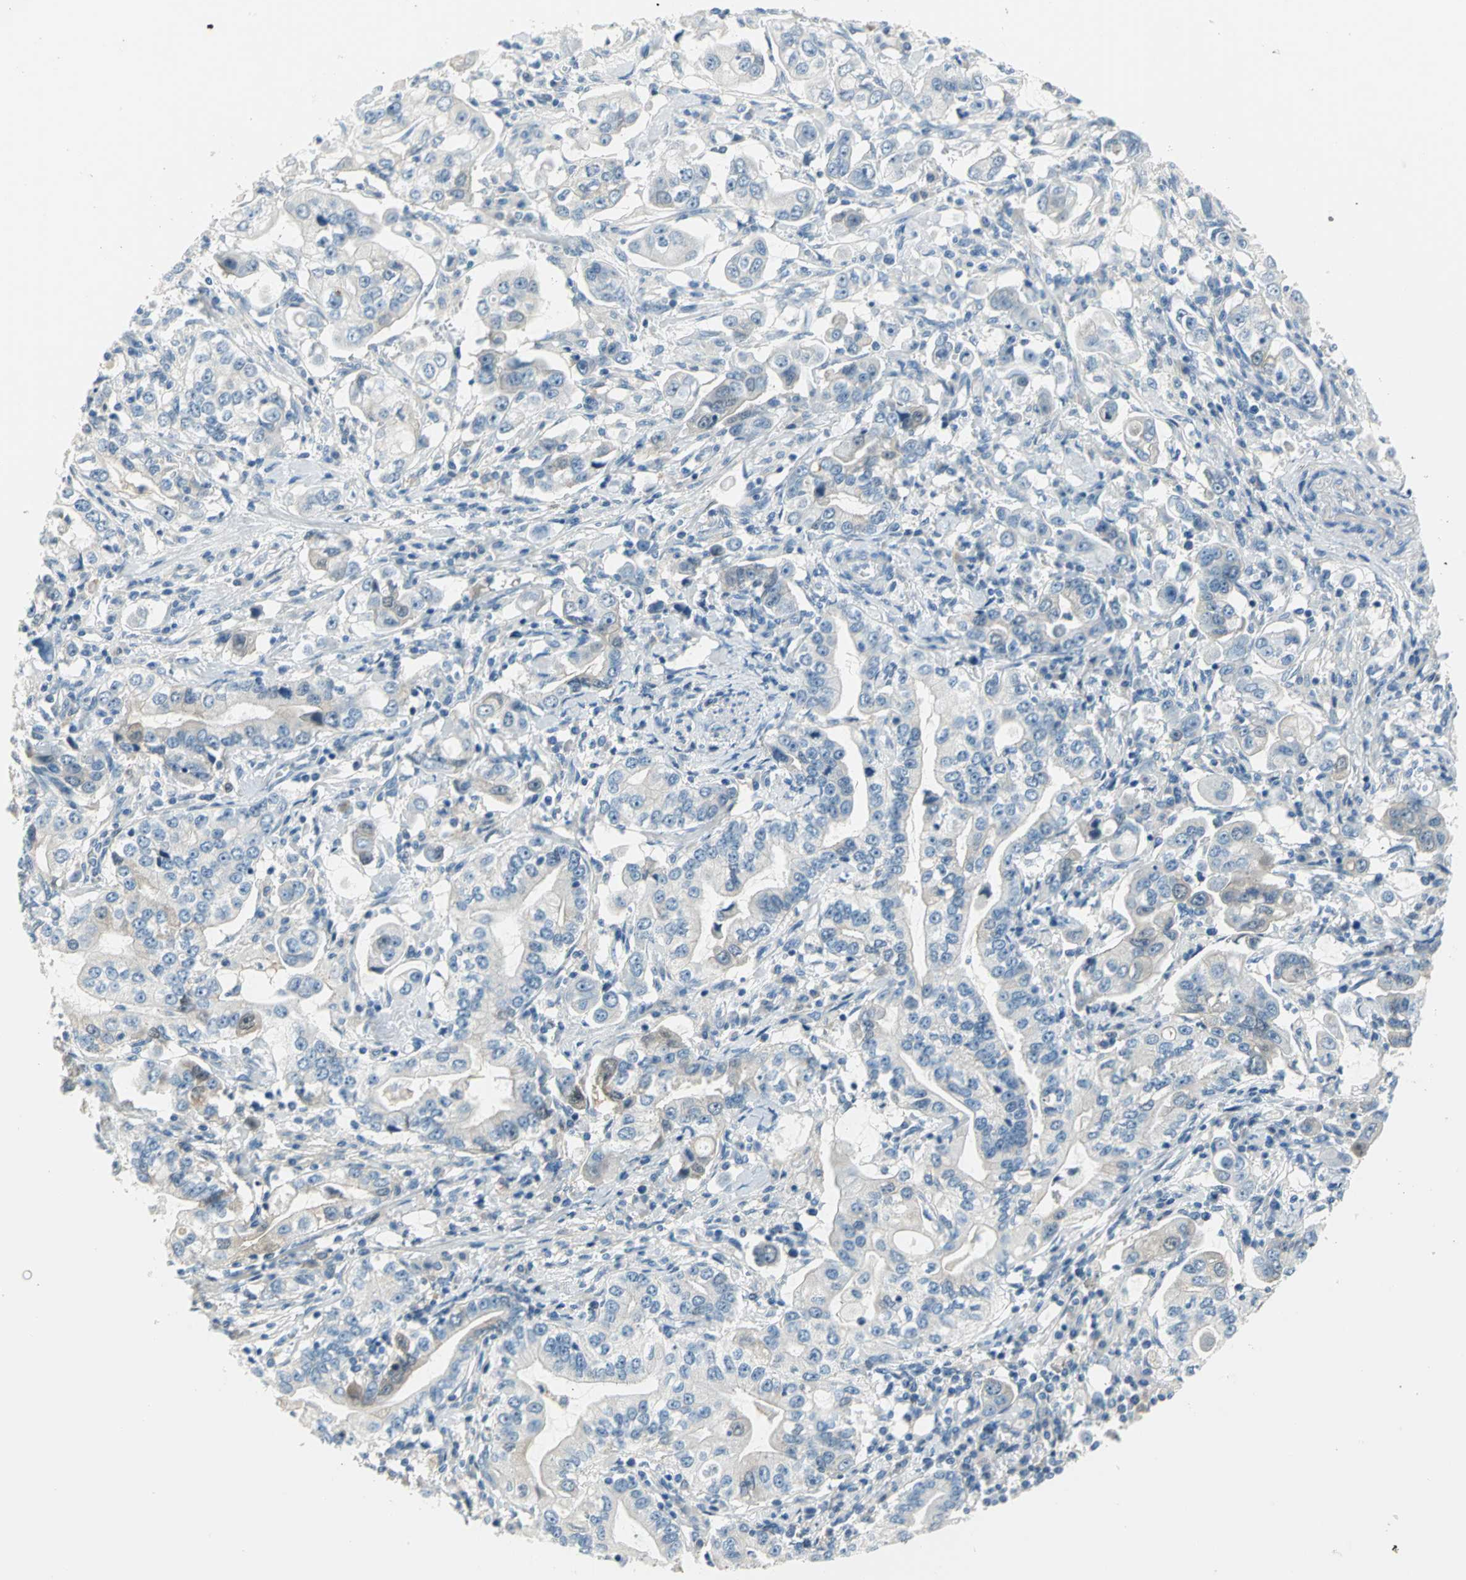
{"staining": {"intensity": "weak", "quantity": "<25%", "location": "cytoplasmic/membranous"}, "tissue": "stomach cancer", "cell_type": "Tumor cells", "image_type": "cancer", "snomed": [{"axis": "morphology", "description": "Adenocarcinoma, NOS"}, {"axis": "topography", "description": "Stomach, lower"}], "caption": "Tumor cells are negative for protein expression in human adenocarcinoma (stomach).", "gene": "ZIC1", "patient": {"sex": "female", "age": 72}}